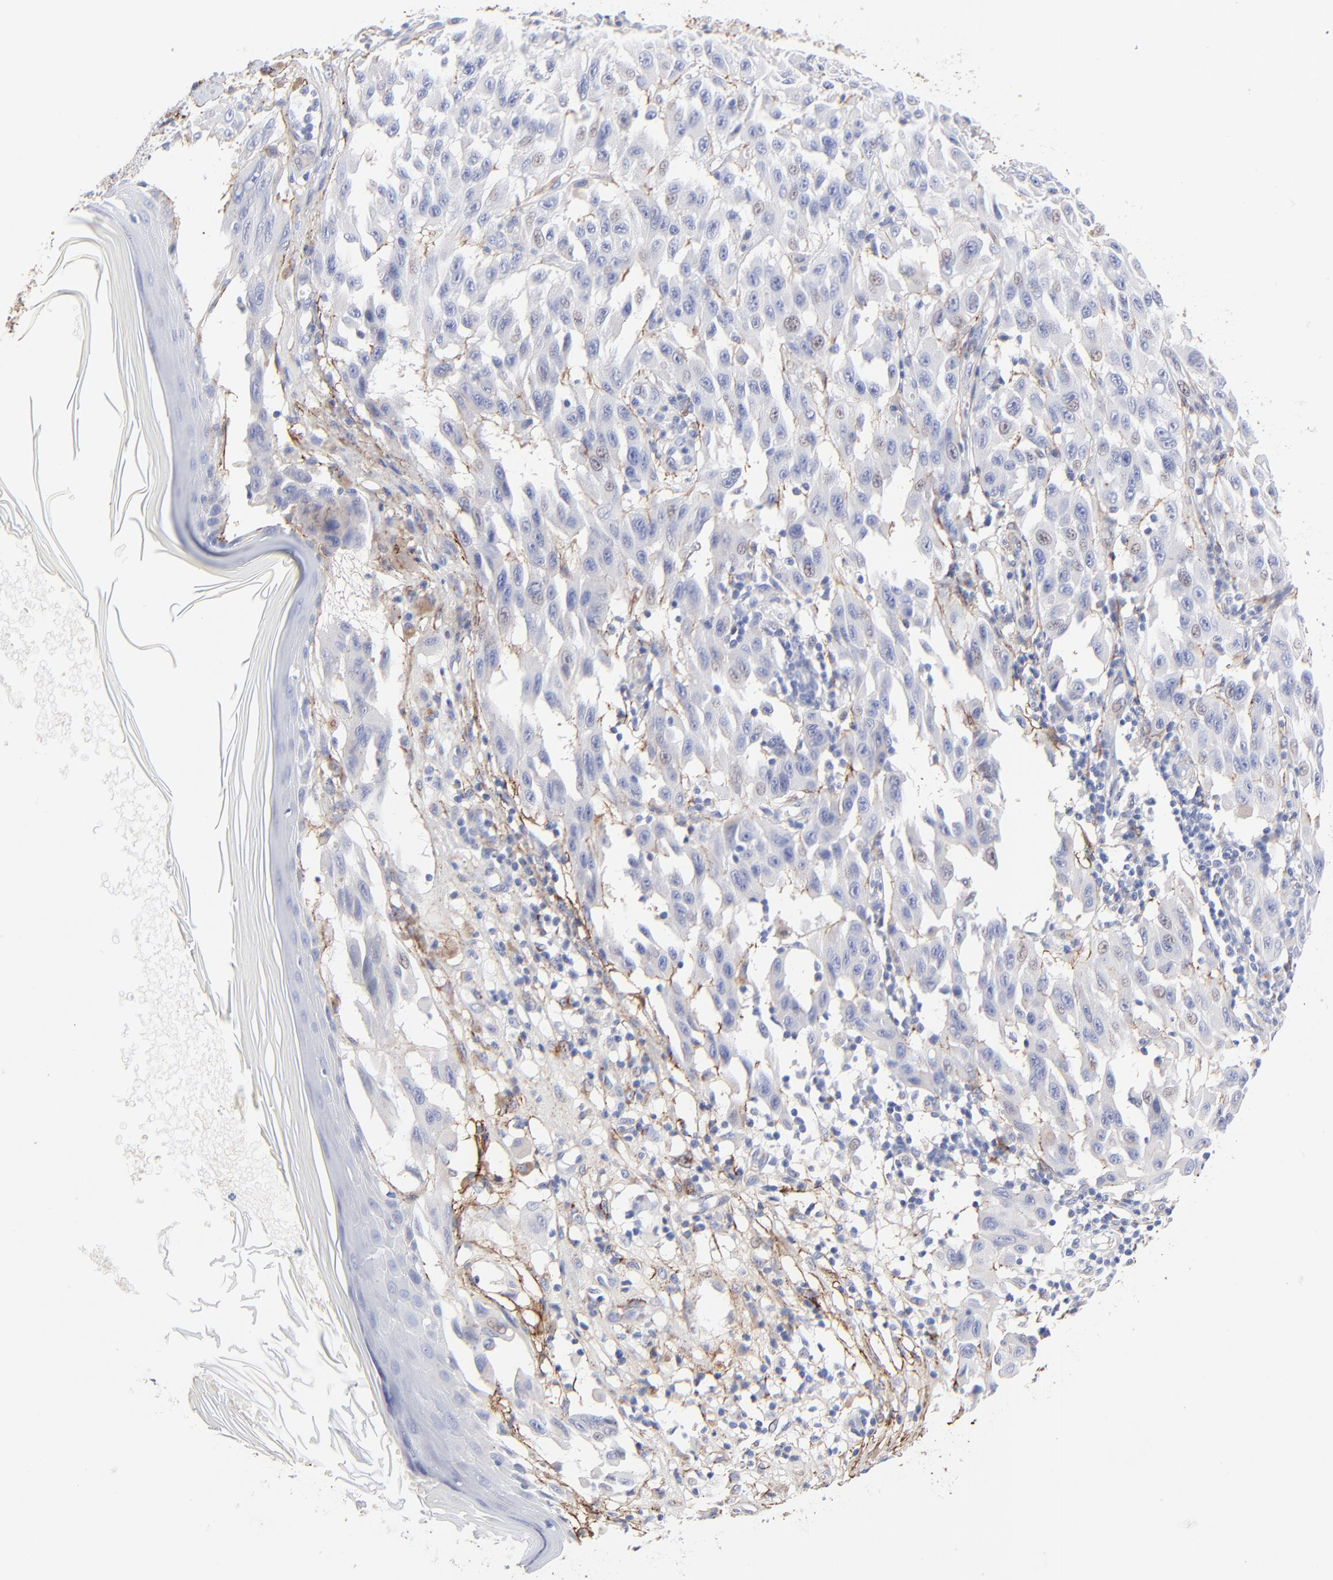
{"staining": {"intensity": "negative", "quantity": "none", "location": "none"}, "tissue": "melanoma", "cell_type": "Tumor cells", "image_type": "cancer", "snomed": [{"axis": "morphology", "description": "Malignant melanoma, NOS"}, {"axis": "topography", "description": "Skin"}], "caption": "Image shows no protein staining in tumor cells of malignant melanoma tissue.", "gene": "FBLN2", "patient": {"sex": "male", "age": 30}}